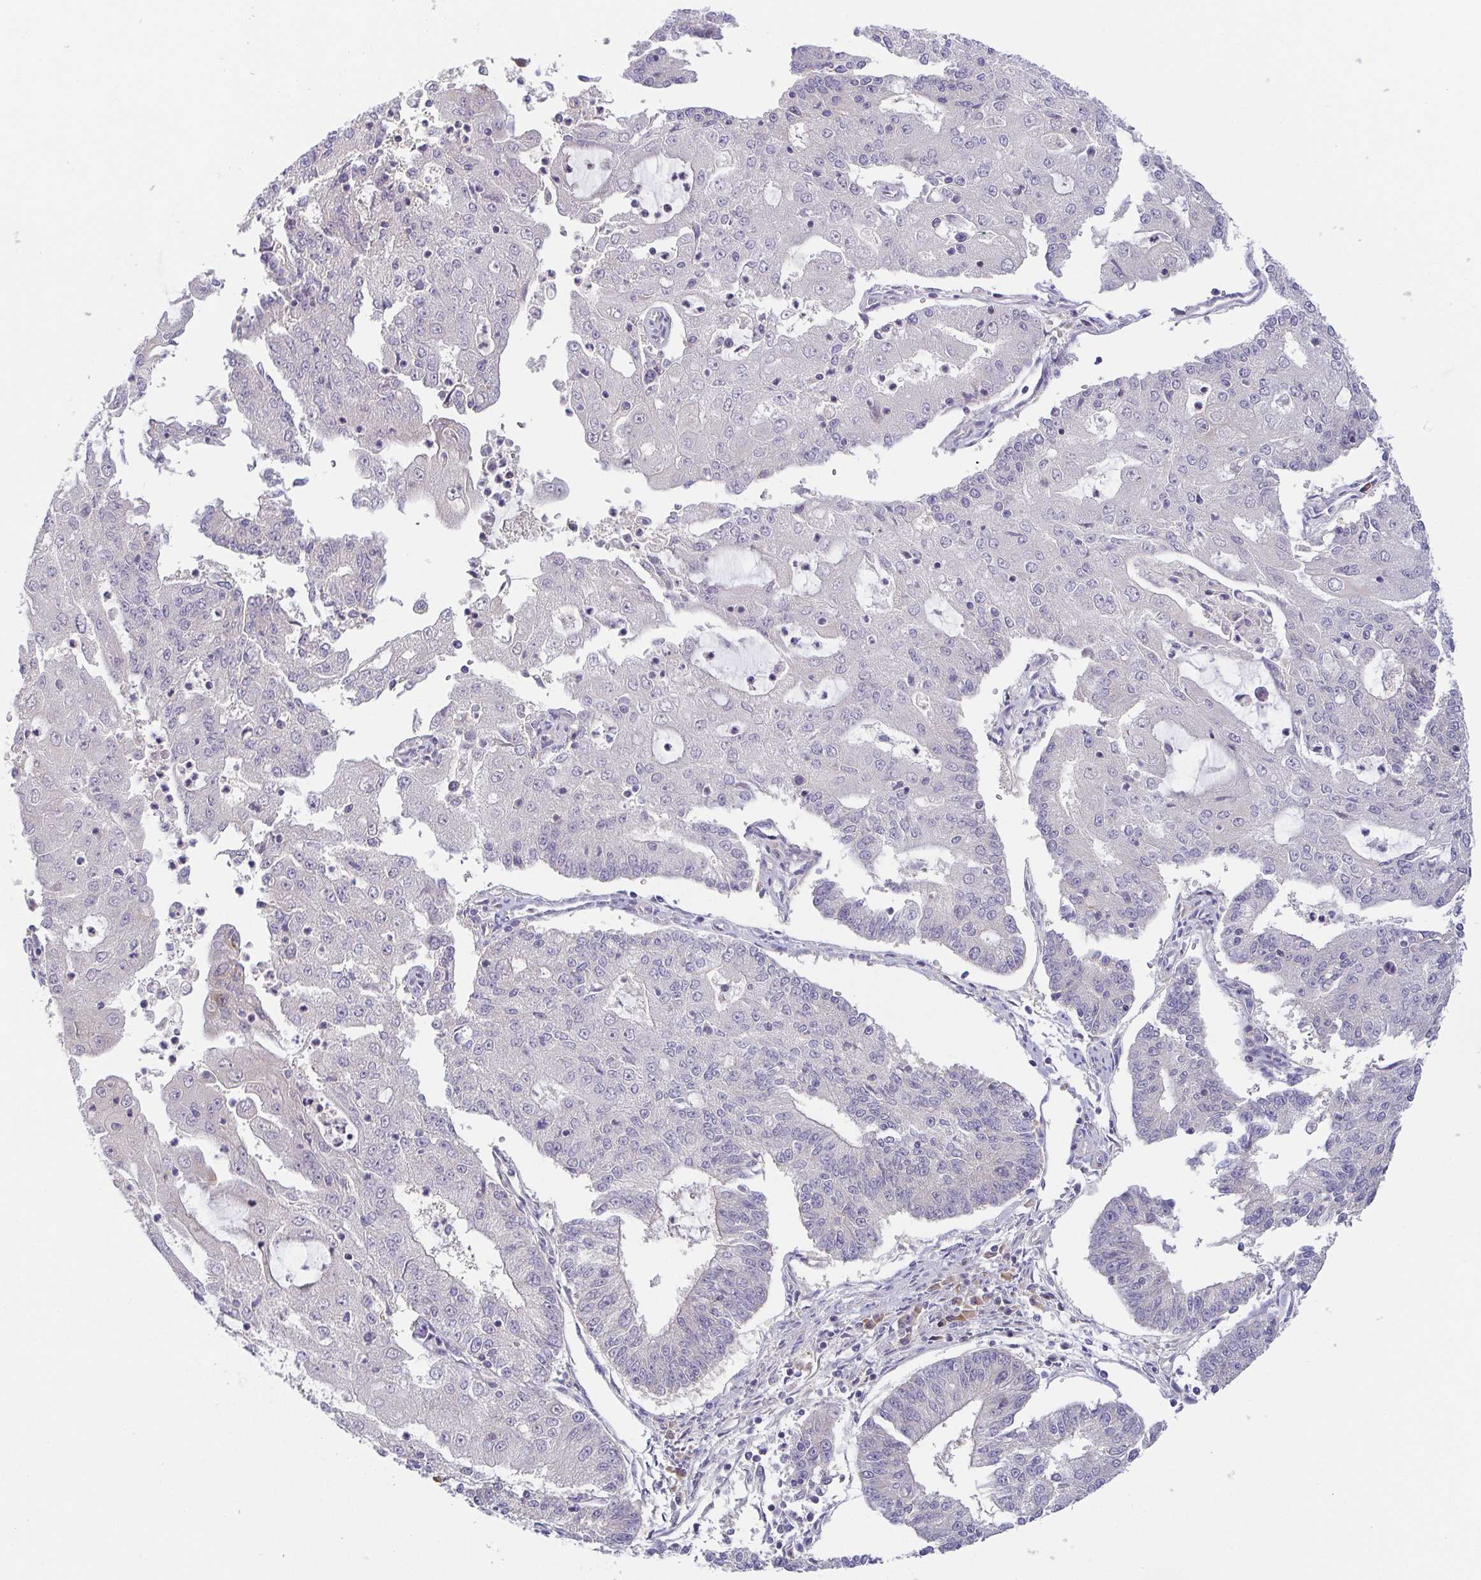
{"staining": {"intensity": "negative", "quantity": "none", "location": "none"}, "tissue": "endometrial cancer", "cell_type": "Tumor cells", "image_type": "cancer", "snomed": [{"axis": "morphology", "description": "Adenocarcinoma, NOS"}, {"axis": "topography", "description": "Endometrium"}], "caption": "This is a image of IHC staining of adenocarcinoma (endometrial), which shows no positivity in tumor cells.", "gene": "BCL2L1", "patient": {"sex": "female", "age": 56}}